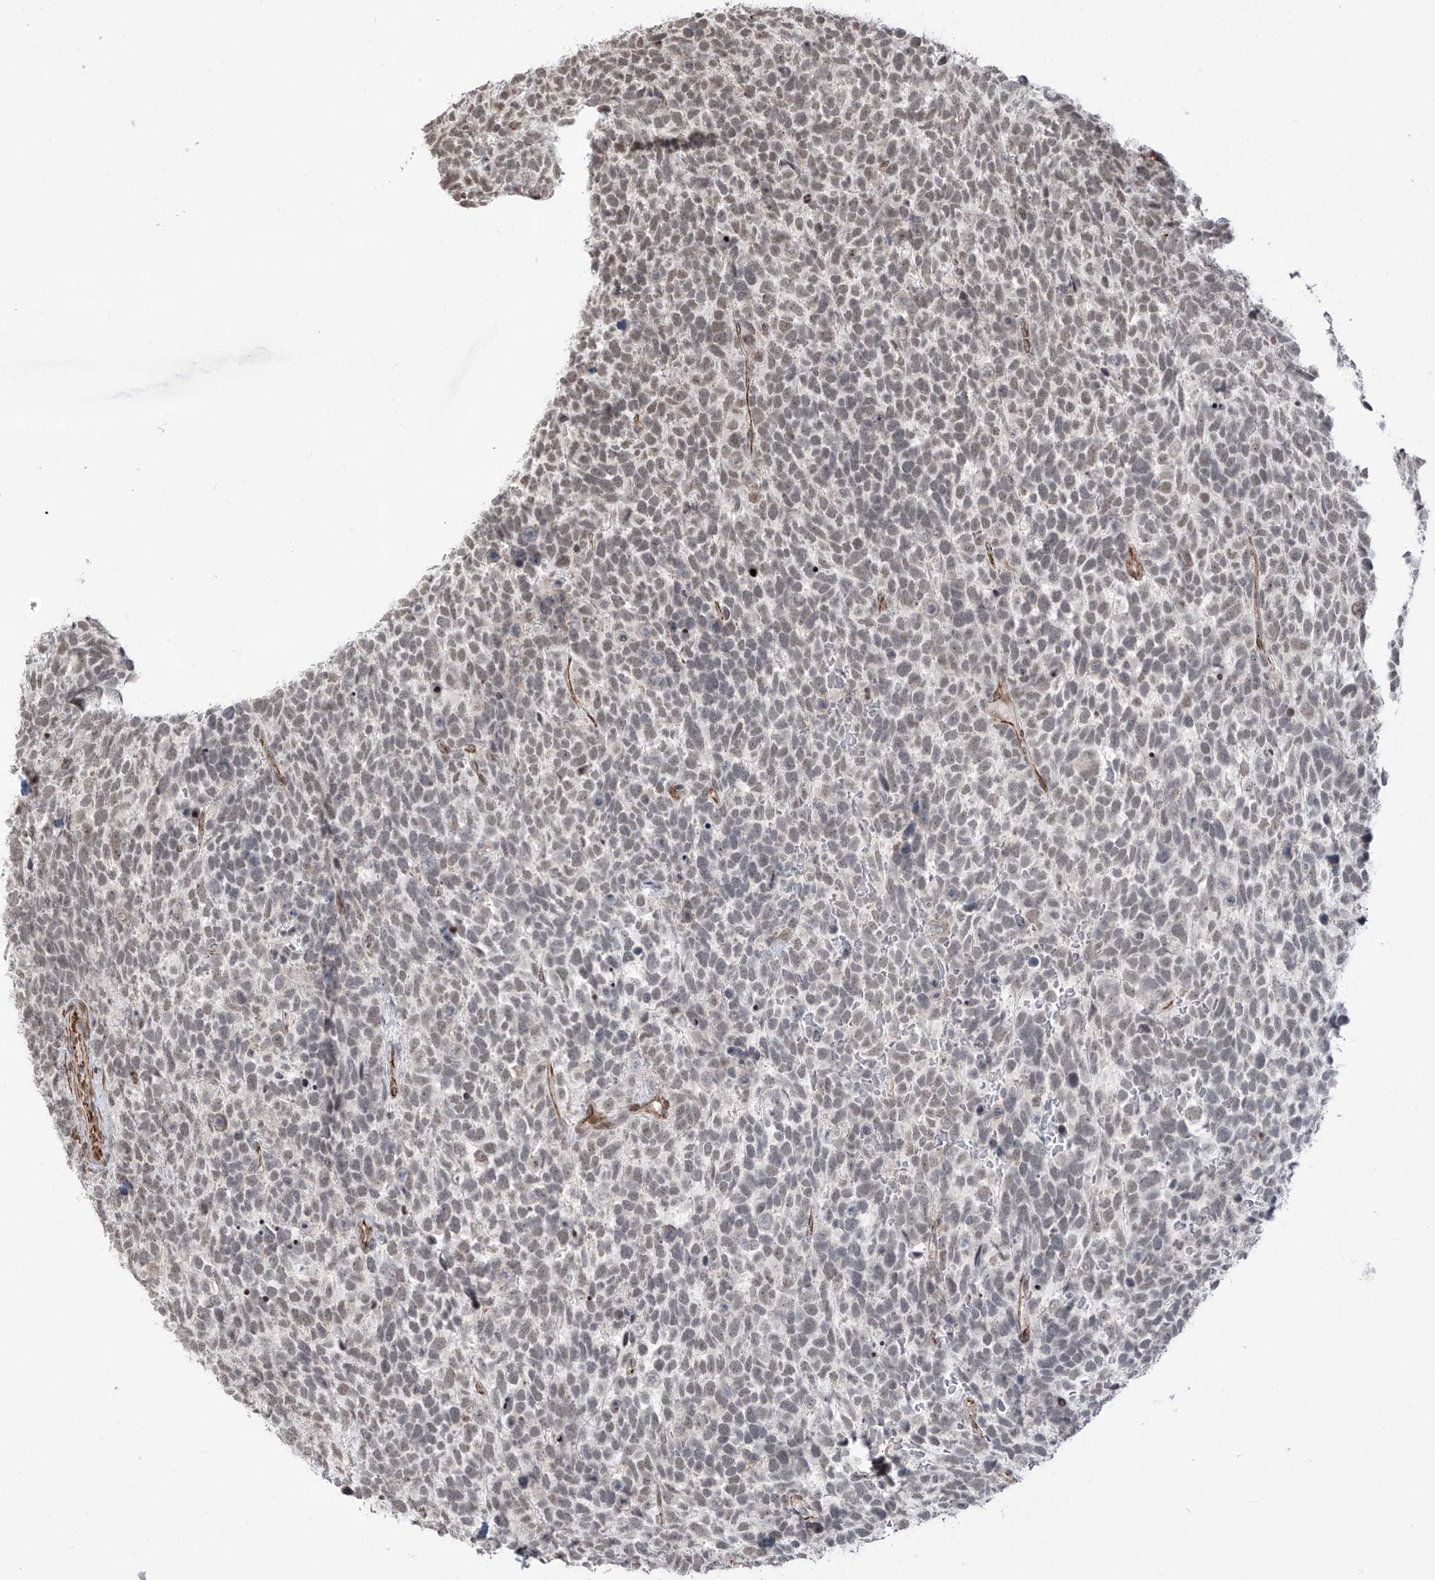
{"staining": {"intensity": "weak", "quantity": "25%-75%", "location": "nuclear"}, "tissue": "urothelial cancer", "cell_type": "Tumor cells", "image_type": "cancer", "snomed": [{"axis": "morphology", "description": "Urothelial carcinoma, High grade"}, {"axis": "topography", "description": "Urinary bladder"}], "caption": "Tumor cells display low levels of weak nuclear staining in approximately 25%-75% of cells in human high-grade urothelial carcinoma.", "gene": "METAP1D", "patient": {"sex": "female", "age": 82}}